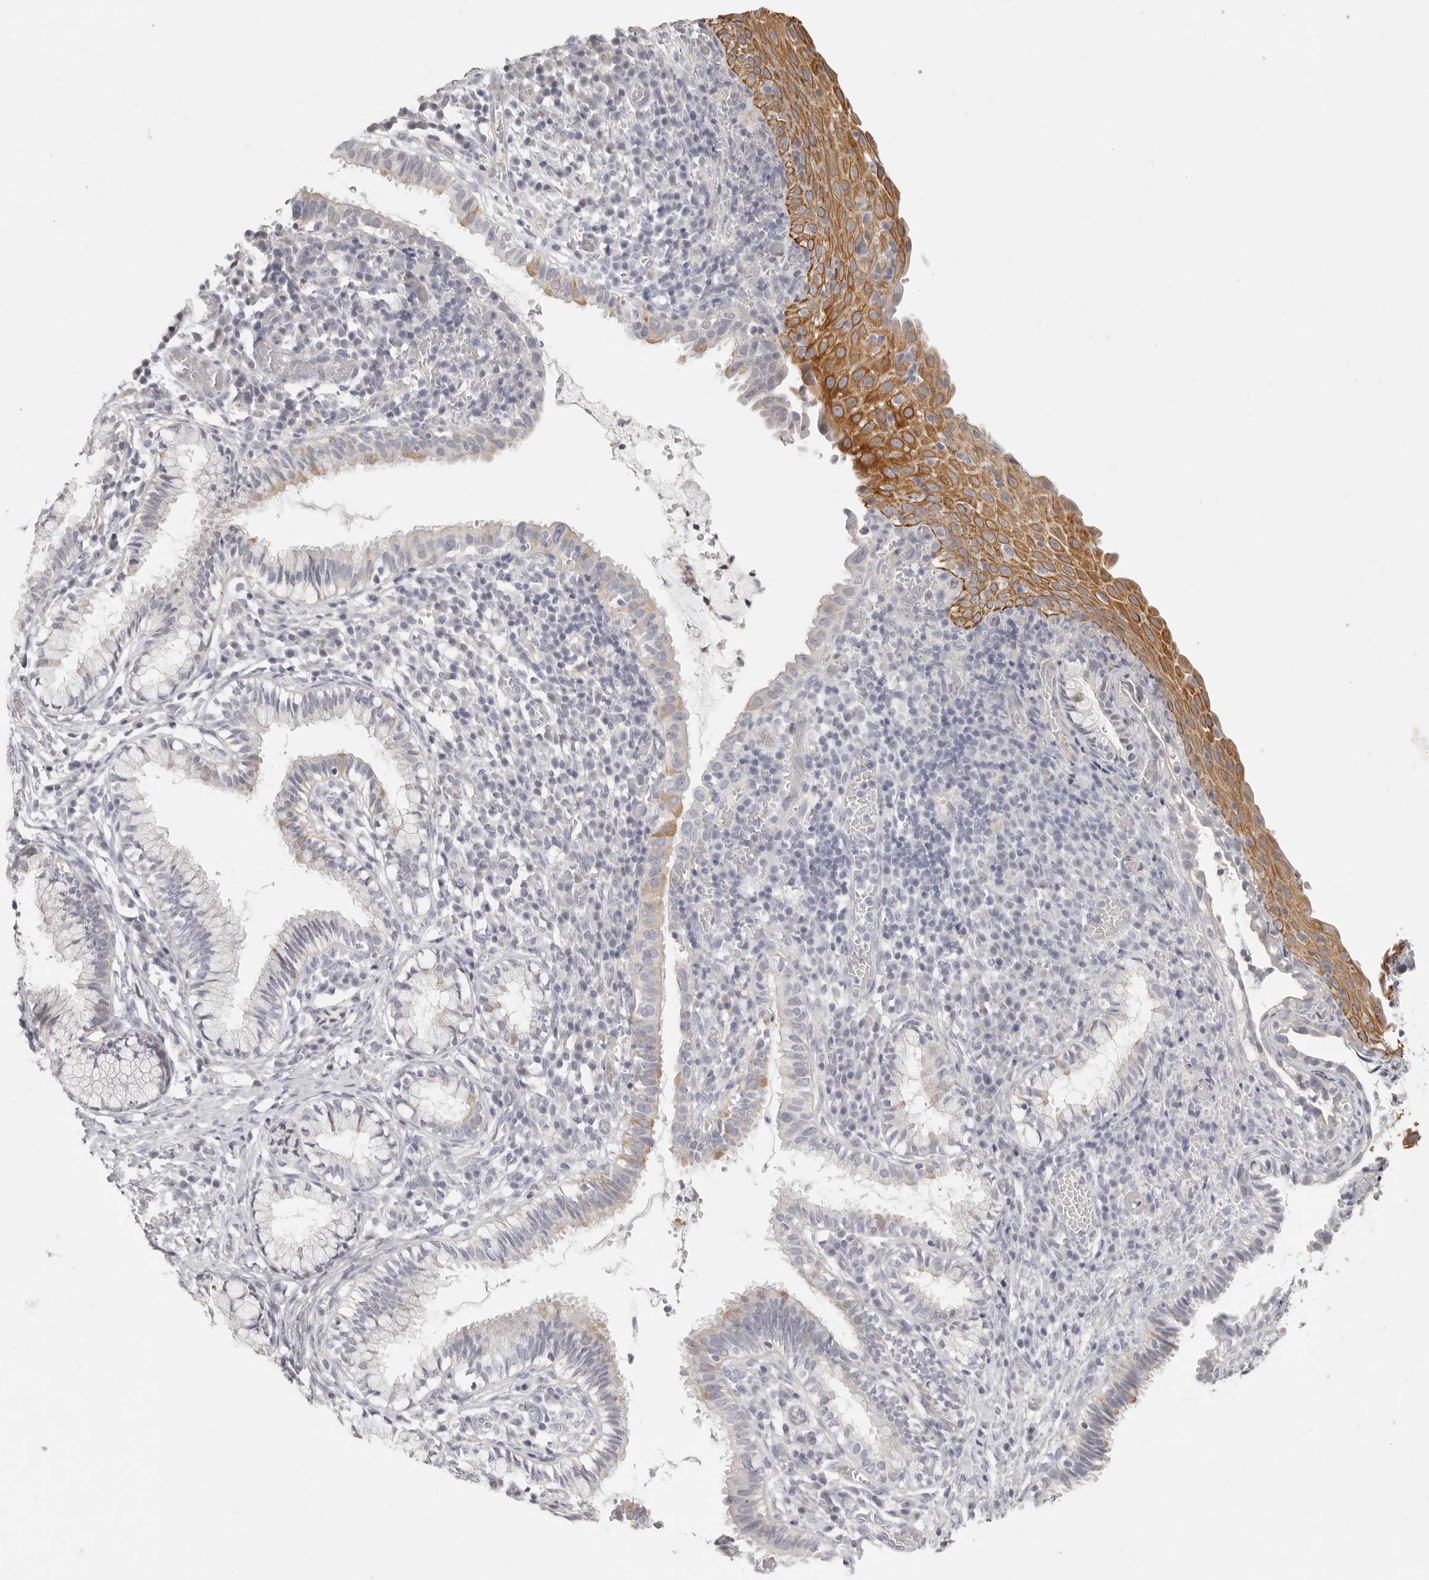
{"staining": {"intensity": "moderate", "quantity": "<25%", "location": "cytoplasmic/membranous"}, "tissue": "cervix", "cell_type": "Glandular cells", "image_type": "normal", "snomed": [{"axis": "morphology", "description": "Normal tissue, NOS"}, {"axis": "topography", "description": "Cervix"}], "caption": "Protein staining of unremarkable cervix demonstrates moderate cytoplasmic/membranous positivity in approximately <25% of glandular cells.", "gene": "RXFP1", "patient": {"sex": "female", "age": 27}}